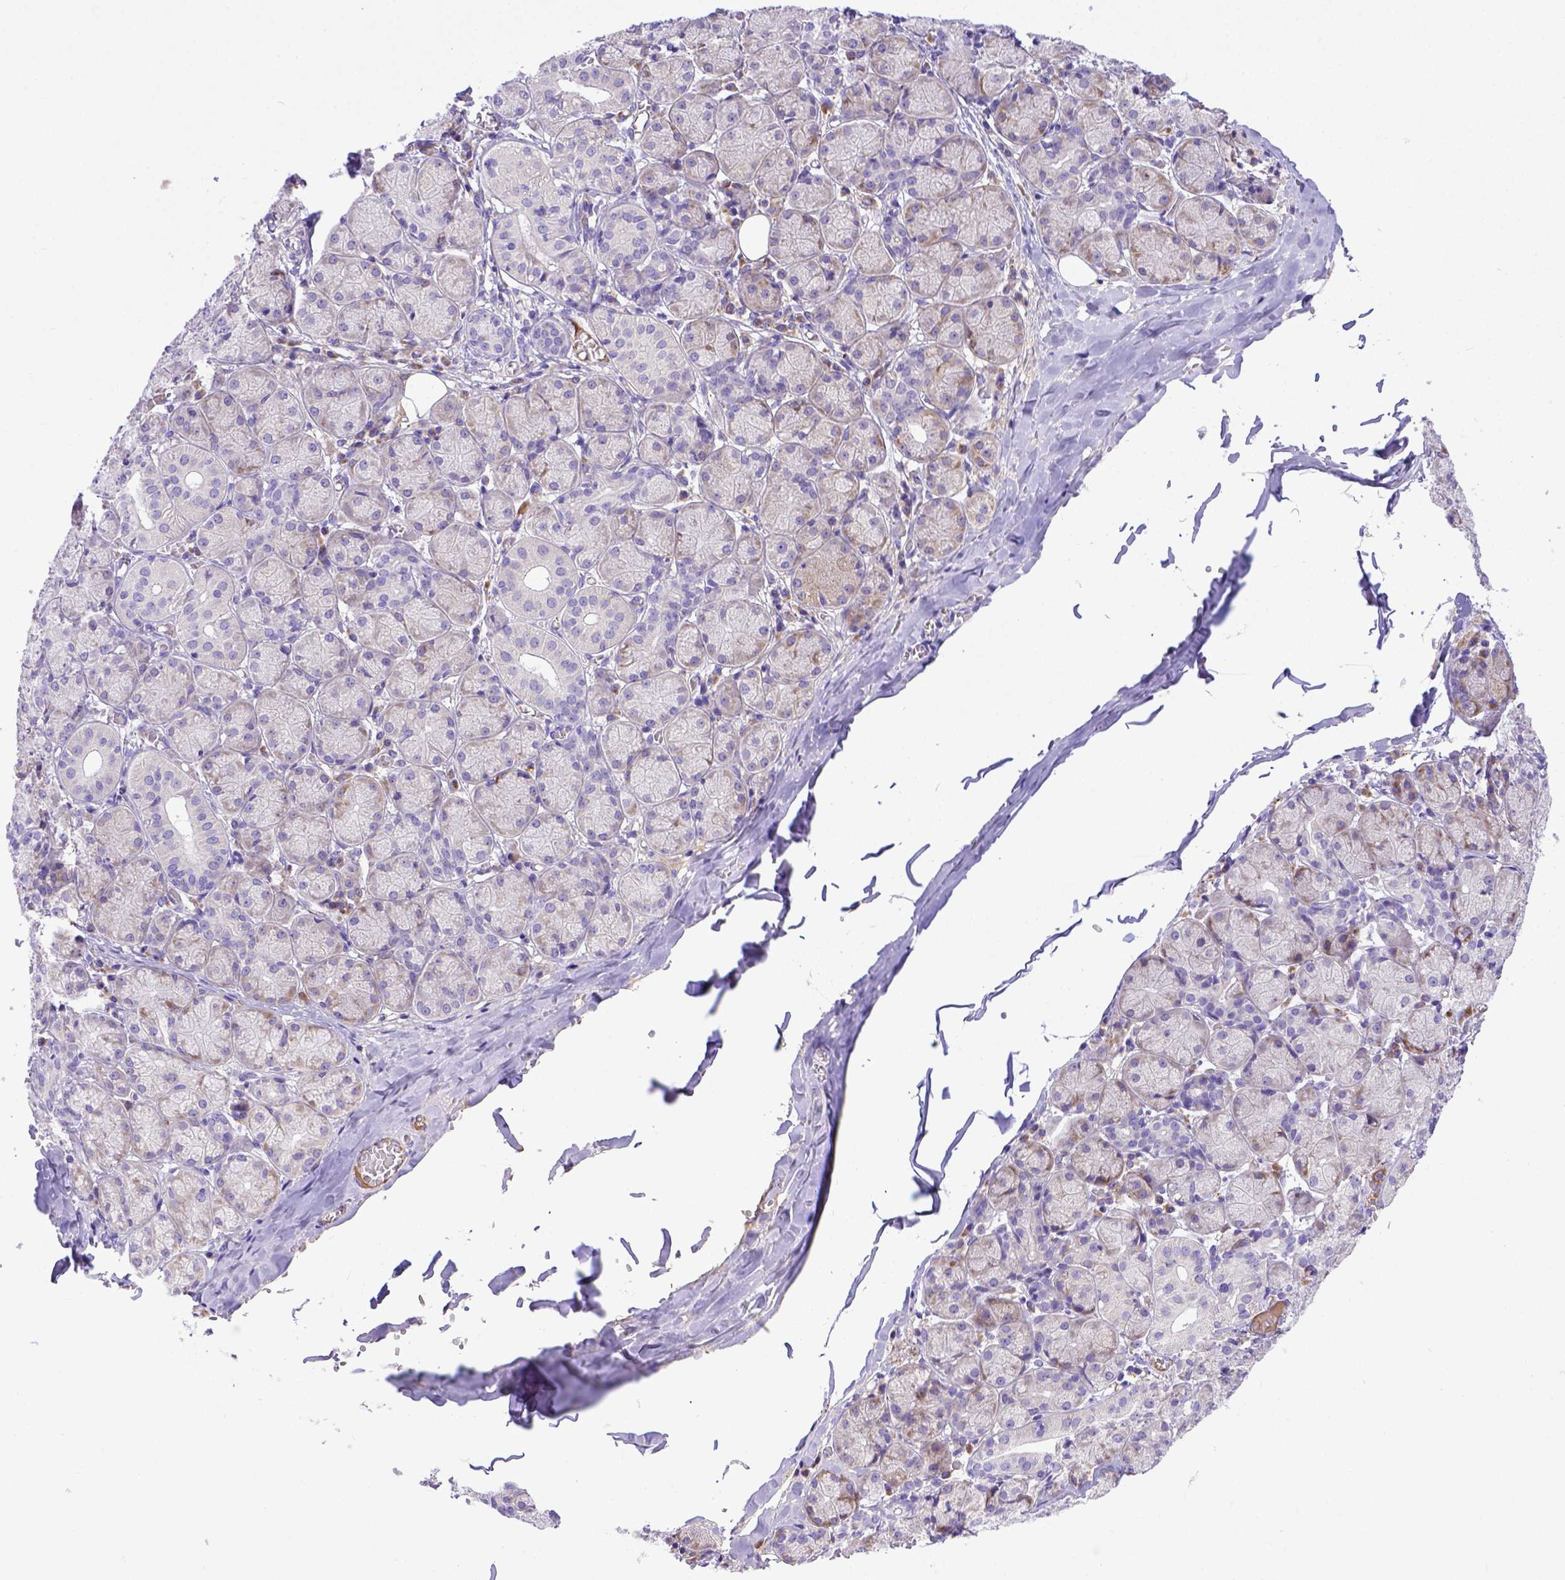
{"staining": {"intensity": "weak", "quantity": "<25%", "location": "cytoplasmic/membranous"}, "tissue": "salivary gland", "cell_type": "Glandular cells", "image_type": "normal", "snomed": [{"axis": "morphology", "description": "Normal tissue, NOS"}, {"axis": "topography", "description": "Salivary gland"}, {"axis": "topography", "description": "Peripheral nerve tissue"}], "caption": "IHC histopathology image of benign salivary gland: human salivary gland stained with DAB (3,3'-diaminobenzidine) displays no significant protein staining in glandular cells.", "gene": "CFAP300", "patient": {"sex": "female", "age": 24}}